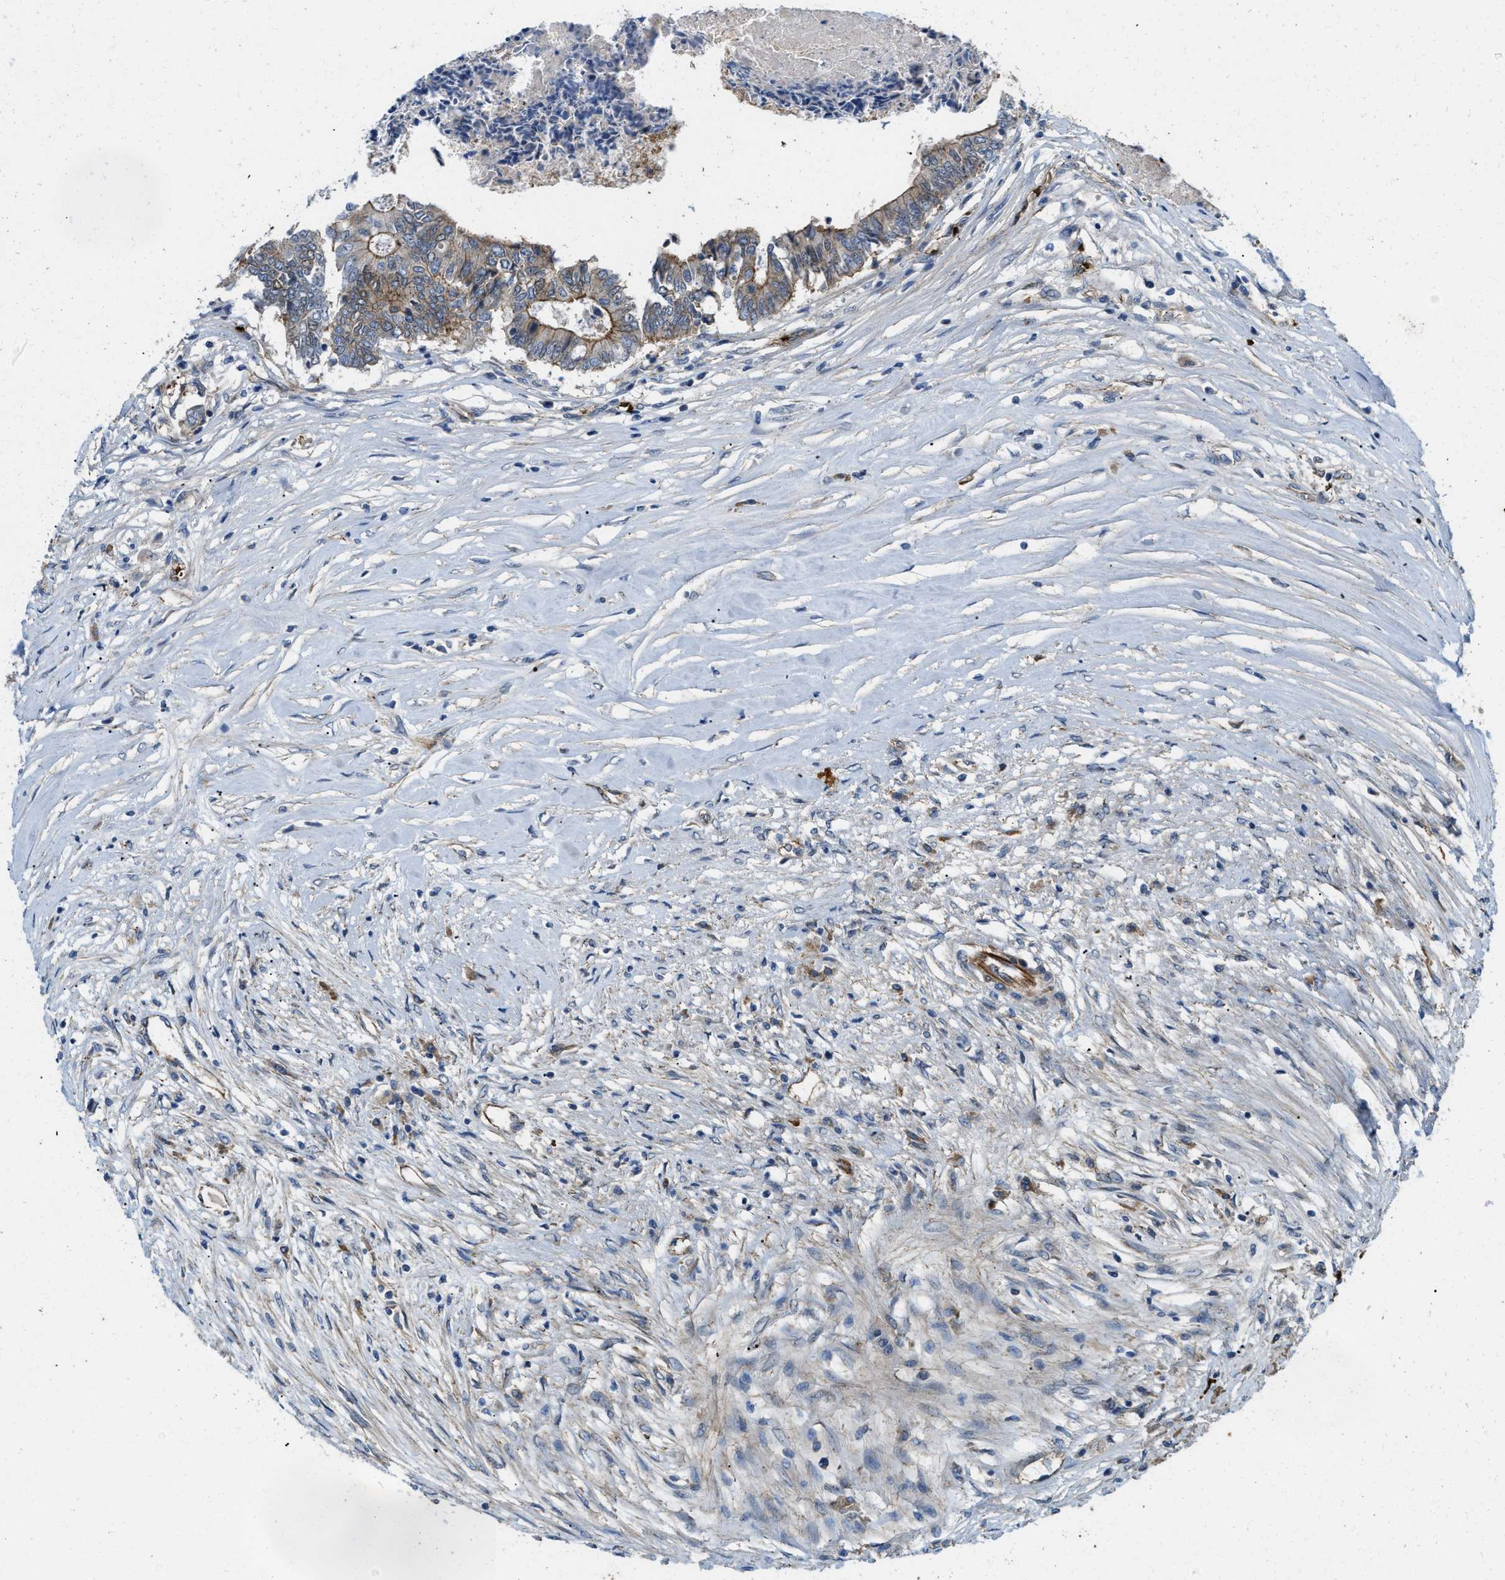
{"staining": {"intensity": "moderate", "quantity": "25%-75%", "location": "cytoplasmic/membranous"}, "tissue": "colorectal cancer", "cell_type": "Tumor cells", "image_type": "cancer", "snomed": [{"axis": "morphology", "description": "Adenocarcinoma, NOS"}, {"axis": "topography", "description": "Rectum"}], "caption": "Adenocarcinoma (colorectal) was stained to show a protein in brown. There is medium levels of moderate cytoplasmic/membranous expression in approximately 25%-75% of tumor cells.", "gene": "ERC1", "patient": {"sex": "male", "age": 63}}